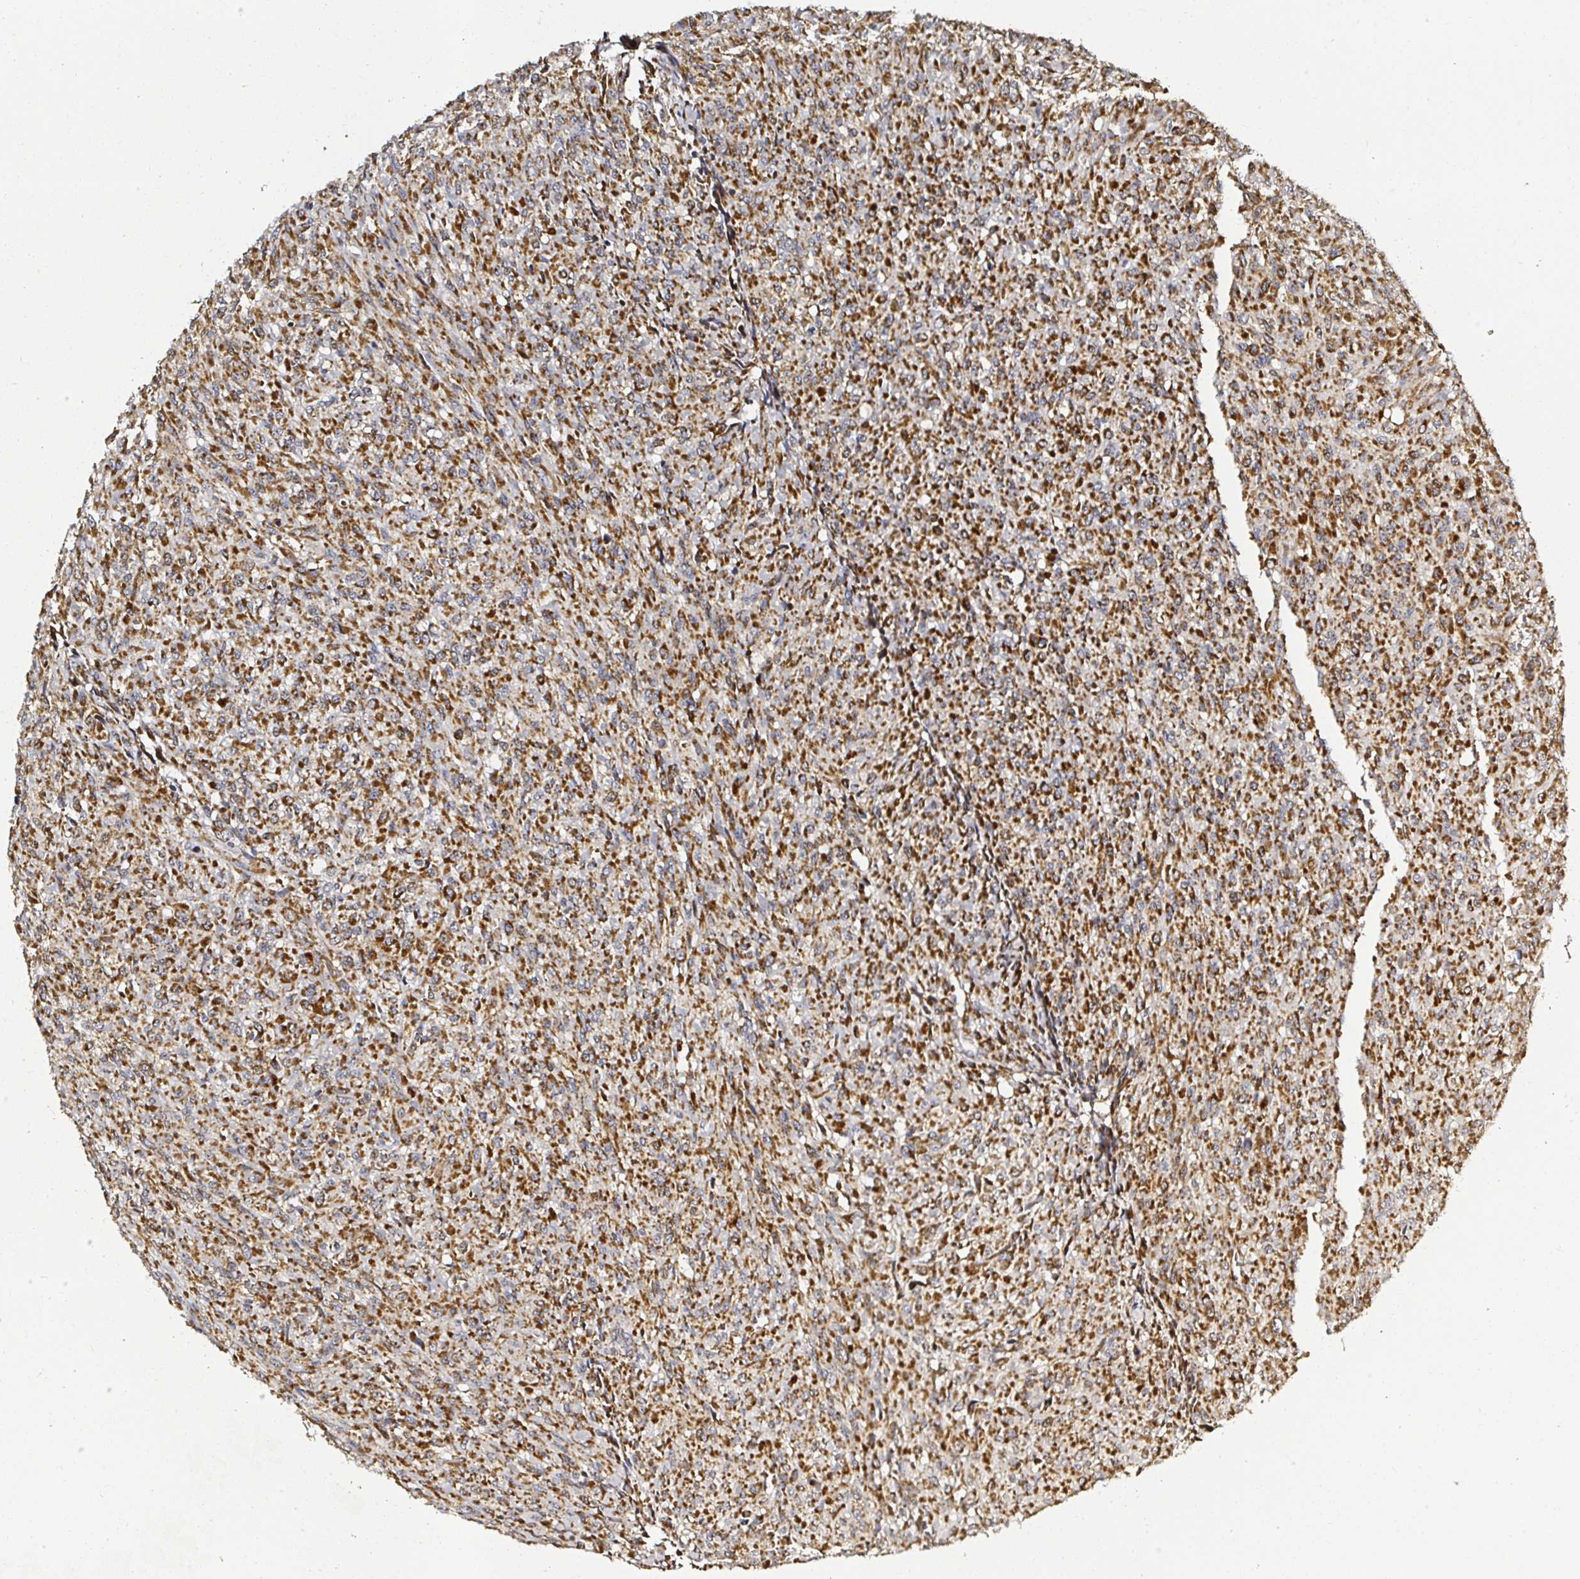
{"staining": {"intensity": "strong", "quantity": ">75%", "location": "cytoplasmic/membranous"}, "tissue": "renal cancer", "cell_type": "Tumor cells", "image_type": "cancer", "snomed": [{"axis": "morphology", "description": "Adenocarcinoma, NOS"}, {"axis": "topography", "description": "Kidney"}], "caption": "Immunohistochemical staining of human renal cancer displays strong cytoplasmic/membranous protein positivity in approximately >75% of tumor cells.", "gene": "ATAD3B", "patient": {"sex": "male", "age": 58}}